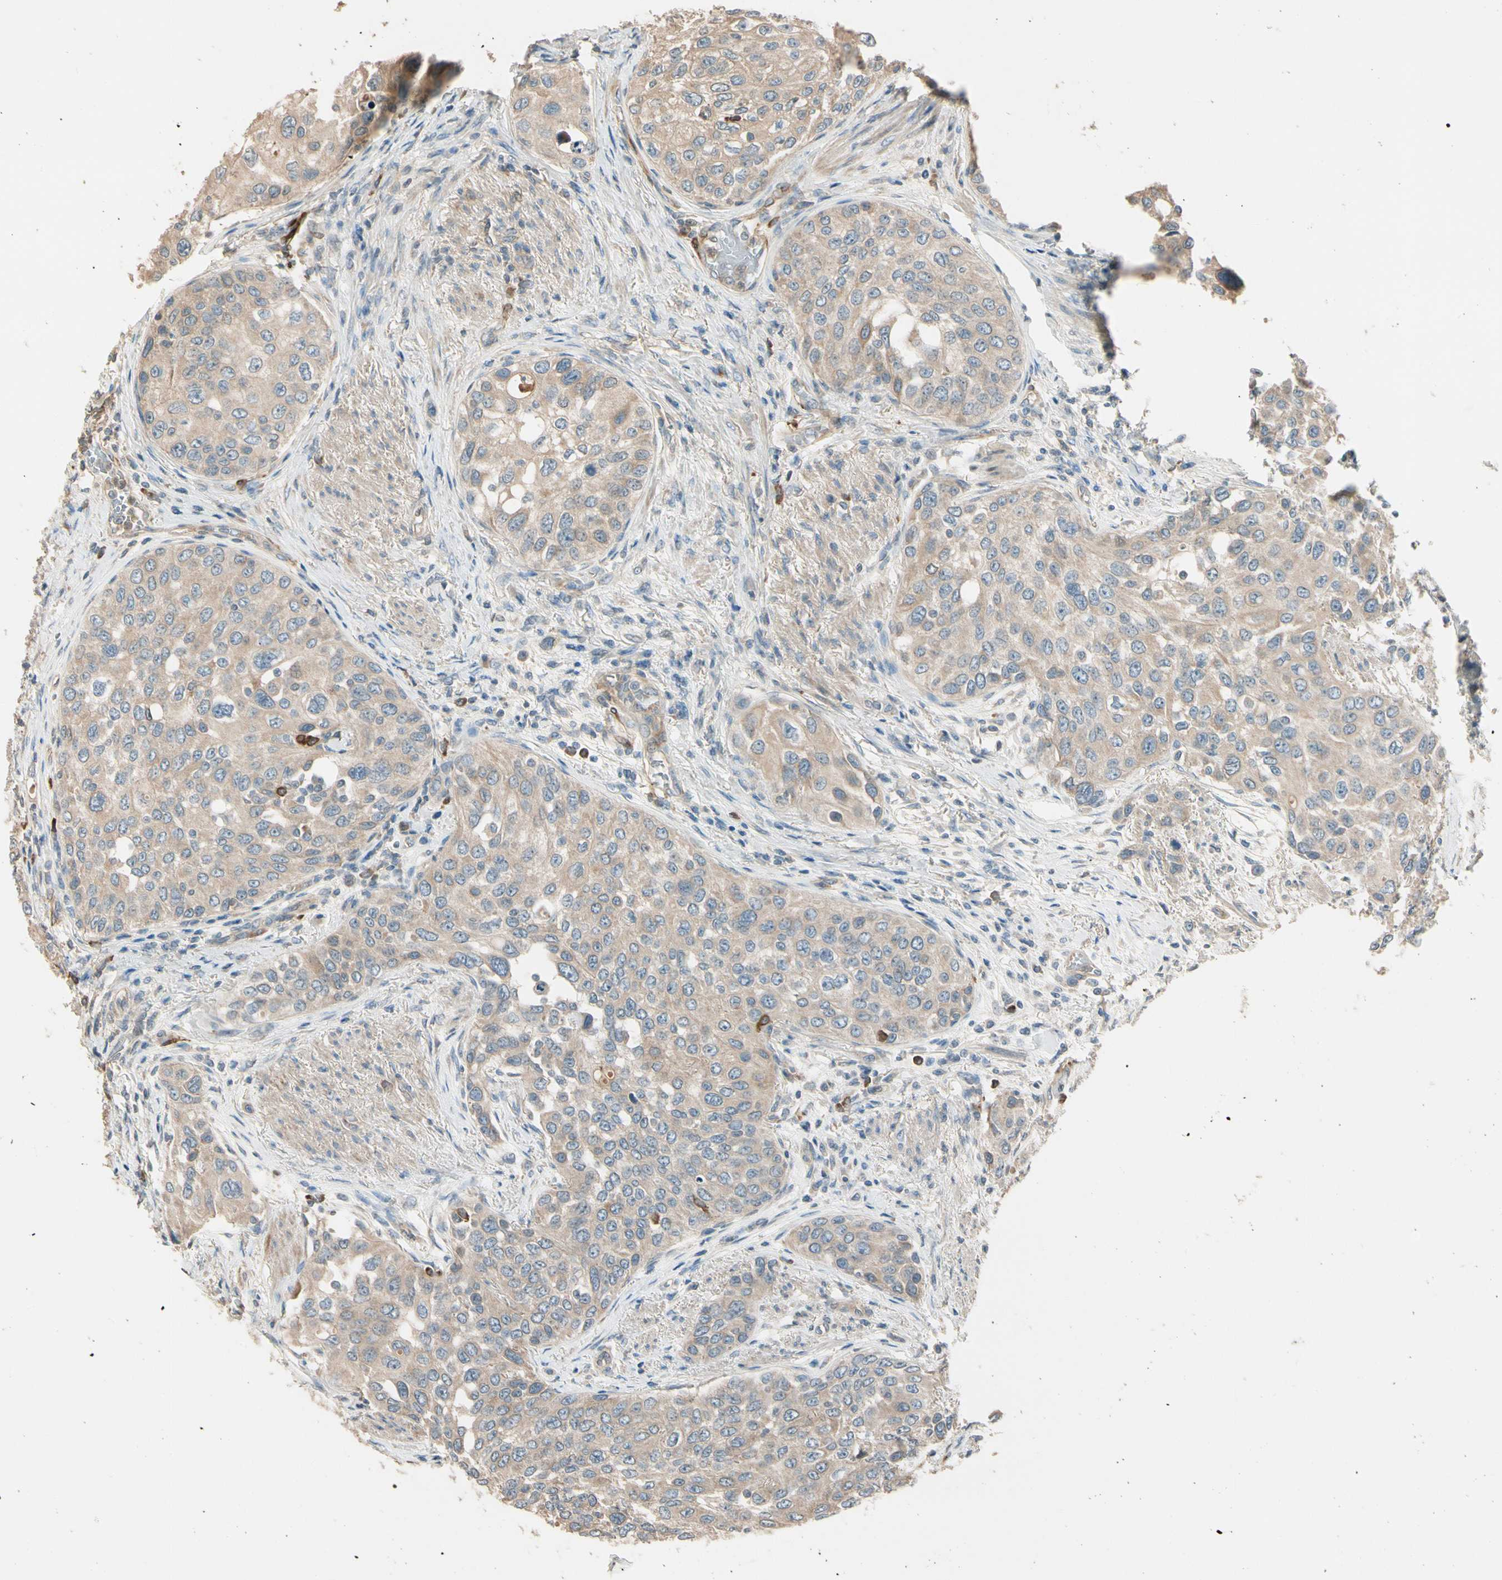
{"staining": {"intensity": "weak", "quantity": ">75%", "location": "cytoplasmic/membranous"}, "tissue": "urothelial cancer", "cell_type": "Tumor cells", "image_type": "cancer", "snomed": [{"axis": "morphology", "description": "Urothelial carcinoma, High grade"}, {"axis": "topography", "description": "Urinary bladder"}], "caption": "This is a histology image of immunohistochemistry staining of high-grade urothelial carcinoma, which shows weak staining in the cytoplasmic/membranous of tumor cells.", "gene": "TNFRSF21", "patient": {"sex": "female", "age": 56}}